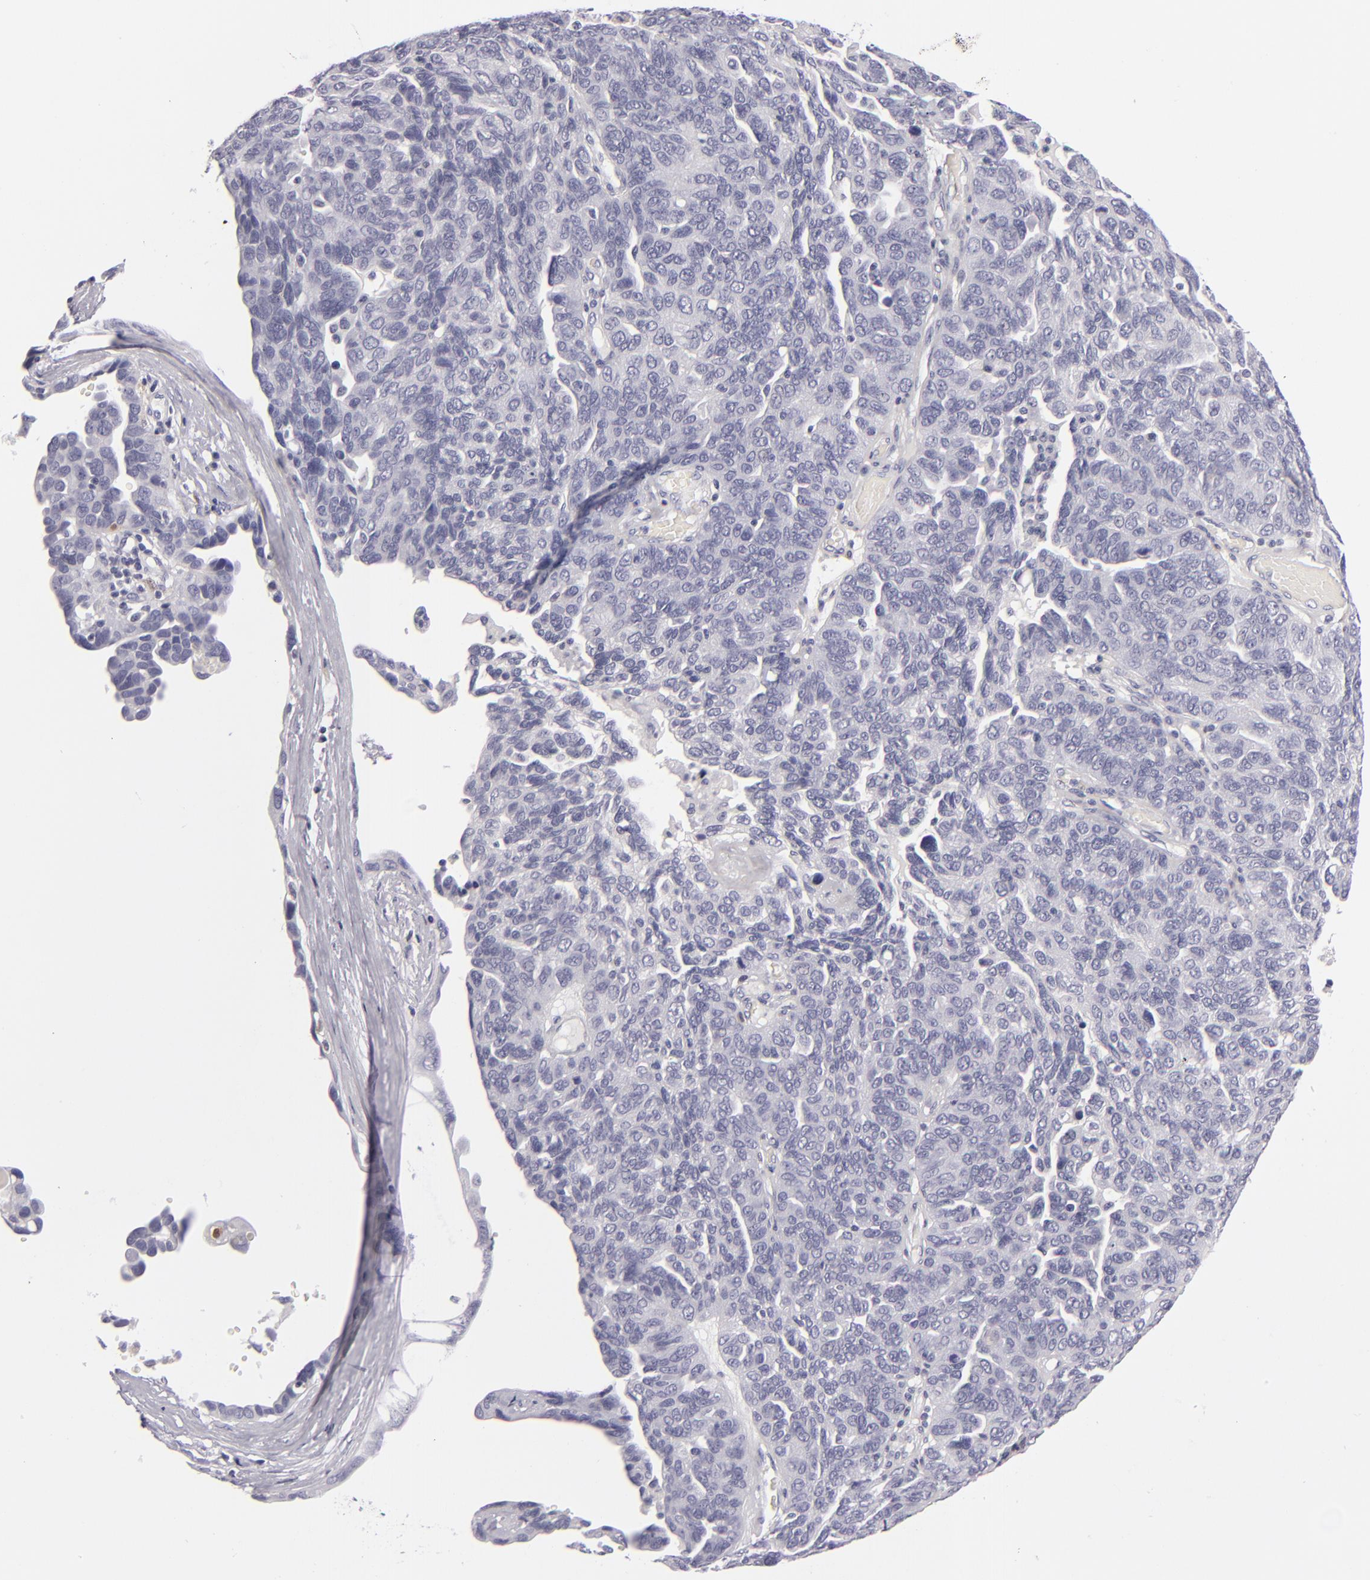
{"staining": {"intensity": "negative", "quantity": "none", "location": "none"}, "tissue": "ovarian cancer", "cell_type": "Tumor cells", "image_type": "cancer", "snomed": [{"axis": "morphology", "description": "Cystadenocarcinoma, serous, NOS"}, {"axis": "topography", "description": "Ovary"}], "caption": "DAB immunohistochemical staining of human ovarian cancer (serous cystadenocarcinoma) displays no significant positivity in tumor cells.", "gene": "F13A1", "patient": {"sex": "female", "age": 64}}